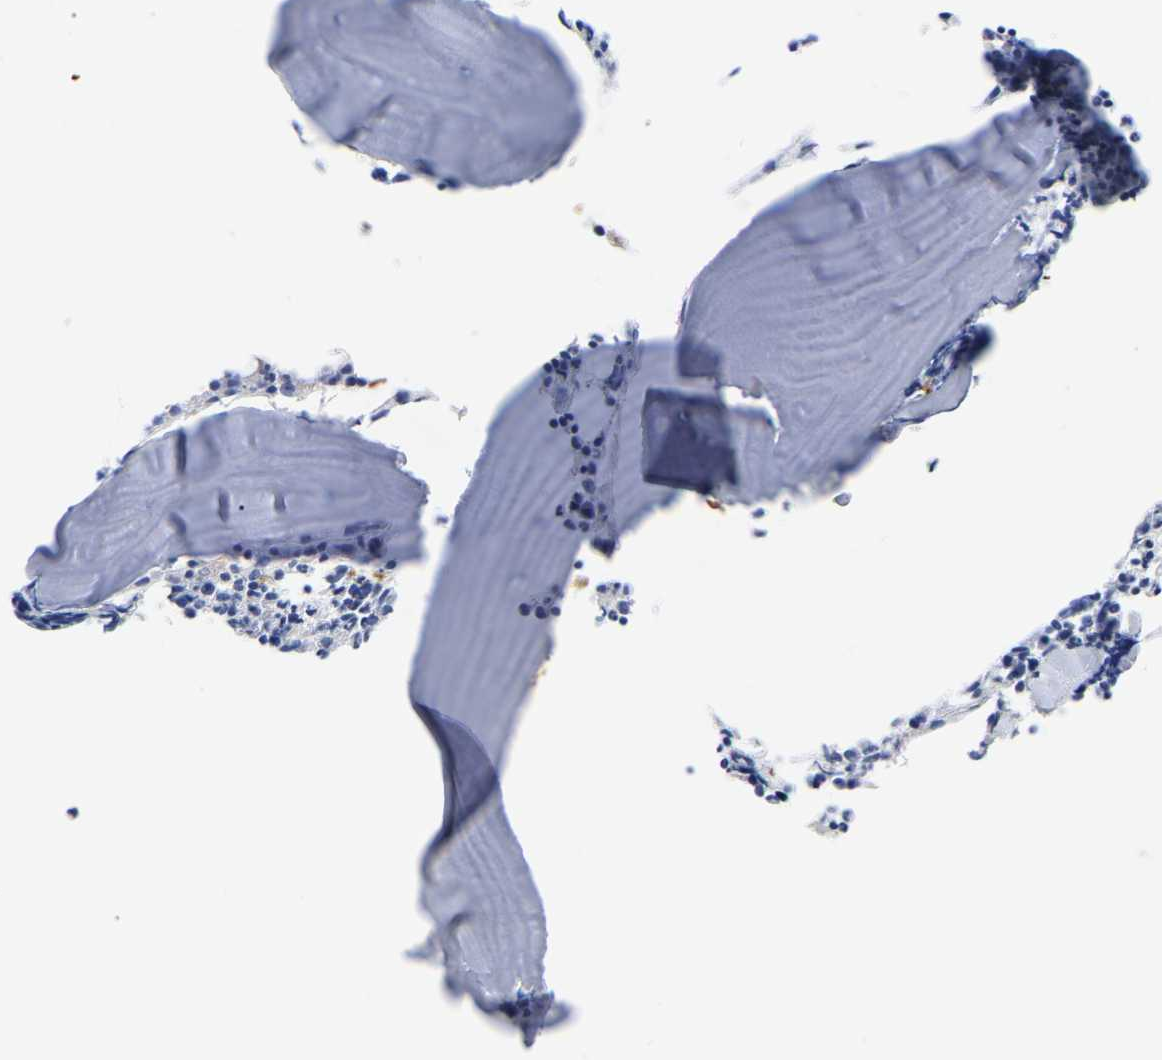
{"staining": {"intensity": "negative", "quantity": "none", "location": "none"}, "tissue": "bone marrow", "cell_type": "Hematopoietic cells", "image_type": "normal", "snomed": [{"axis": "morphology", "description": "Normal tissue, NOS"}, {"axis": "morphology", "description": "Inflammation, NOS"}, {"axis": "topography", "description": "Bone marrow"}], "caption": "A high-resolution photomicrograph shows IHC staining of benign bone marrow, which shows no significant expression in hematopoietic cells.", "gene": "GDF3", "patient": {"sex": "female", "age": 53}}